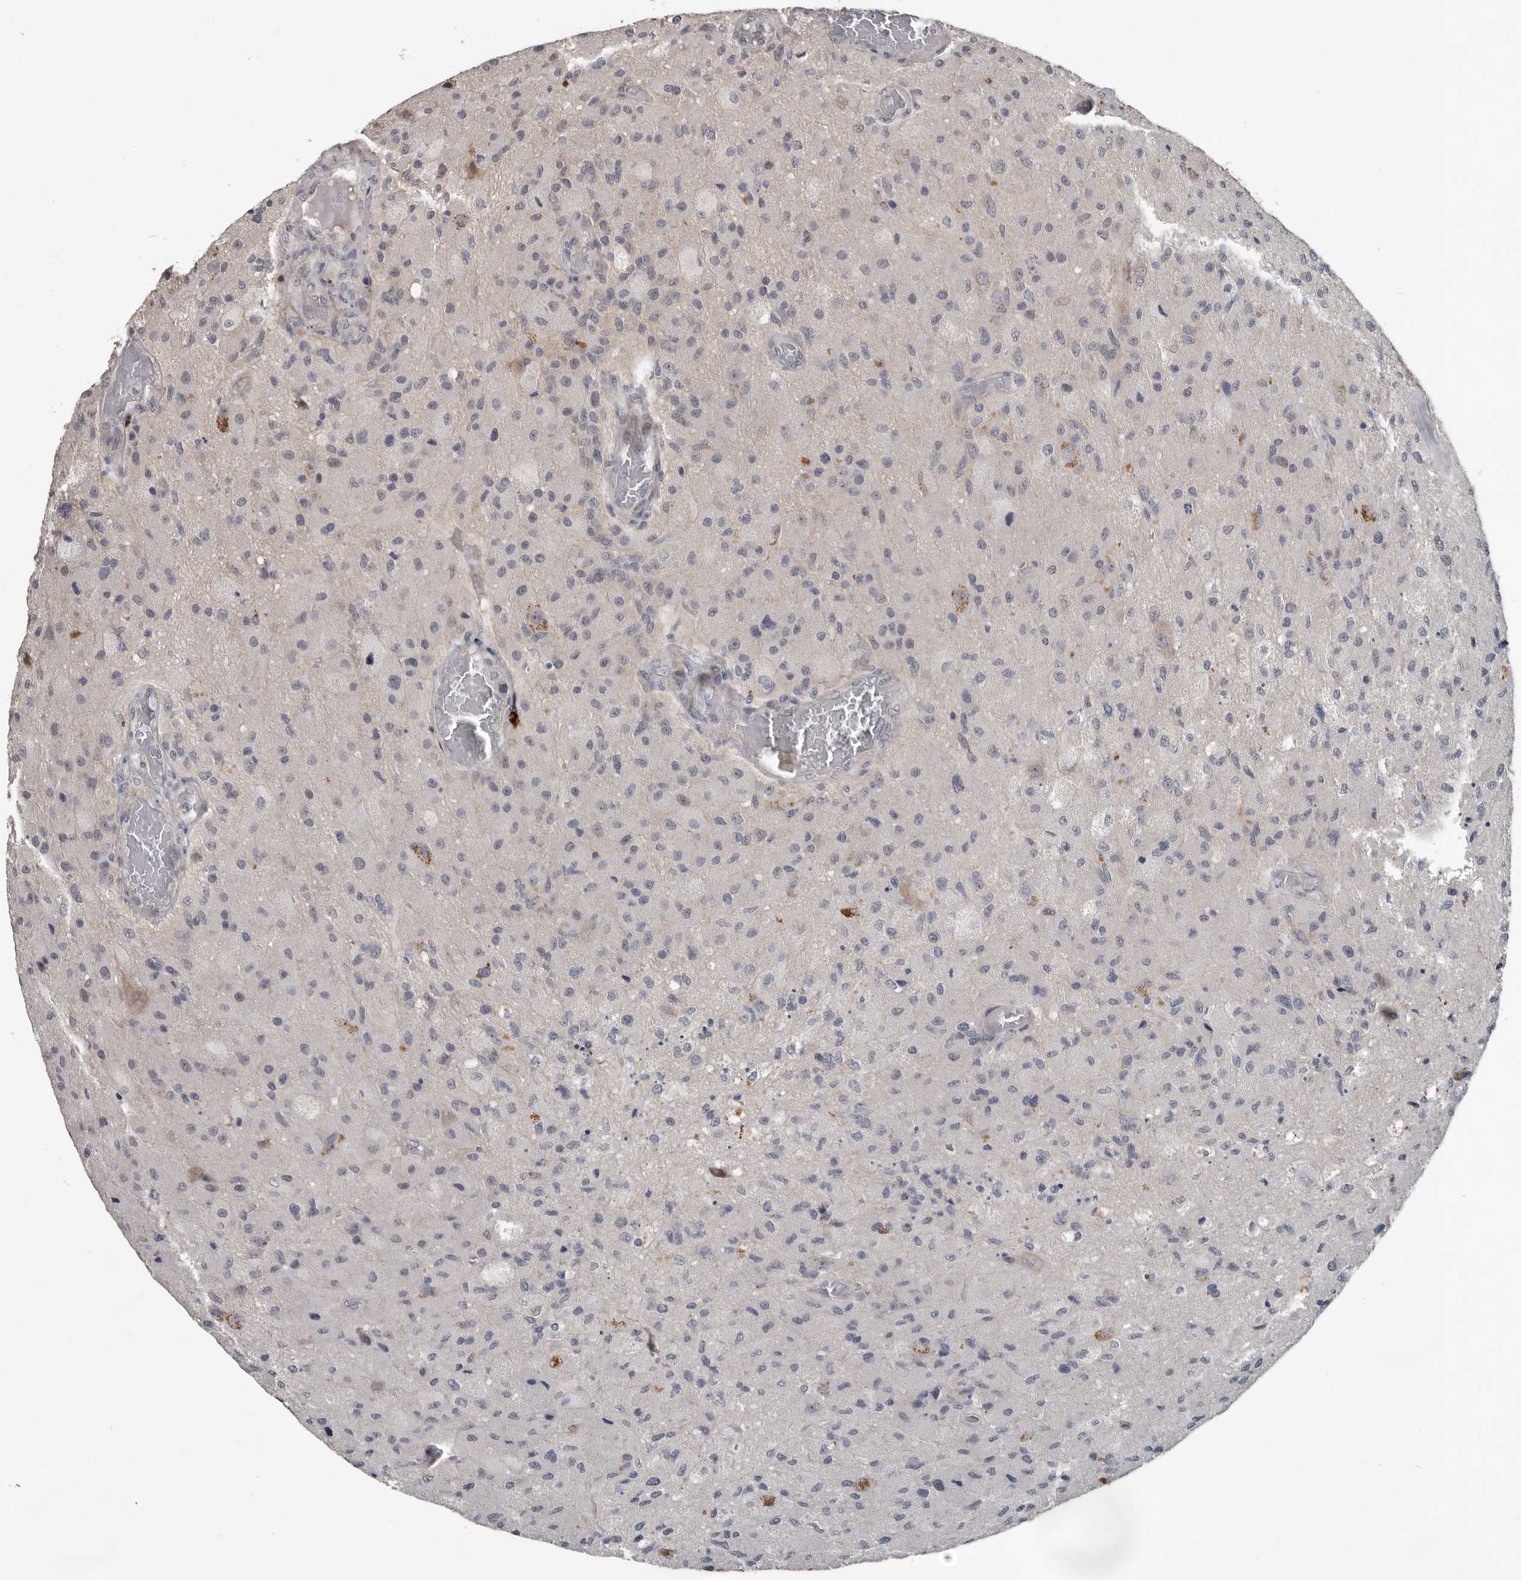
{"staining": {"intensity": "negative", "quantity": "none", "location": "none"}, "tissue": "glioma", "cell_type": "Tumor cells", "image_type": "cancer", "snomed": [{"axis": "morphology", "description": "Normal tissue, NOS"}, {"axis": "morphology", "description": "Glioma, malignant, High grade"}, {"axis": "topography", "description": "Cerebral cortex"}], "caption": "Immunohistochemical staining of human glioma shows no significant expression in tumor cells.", "gene": "C1orf216", "patient": {"sex": "male", "age": 77}}